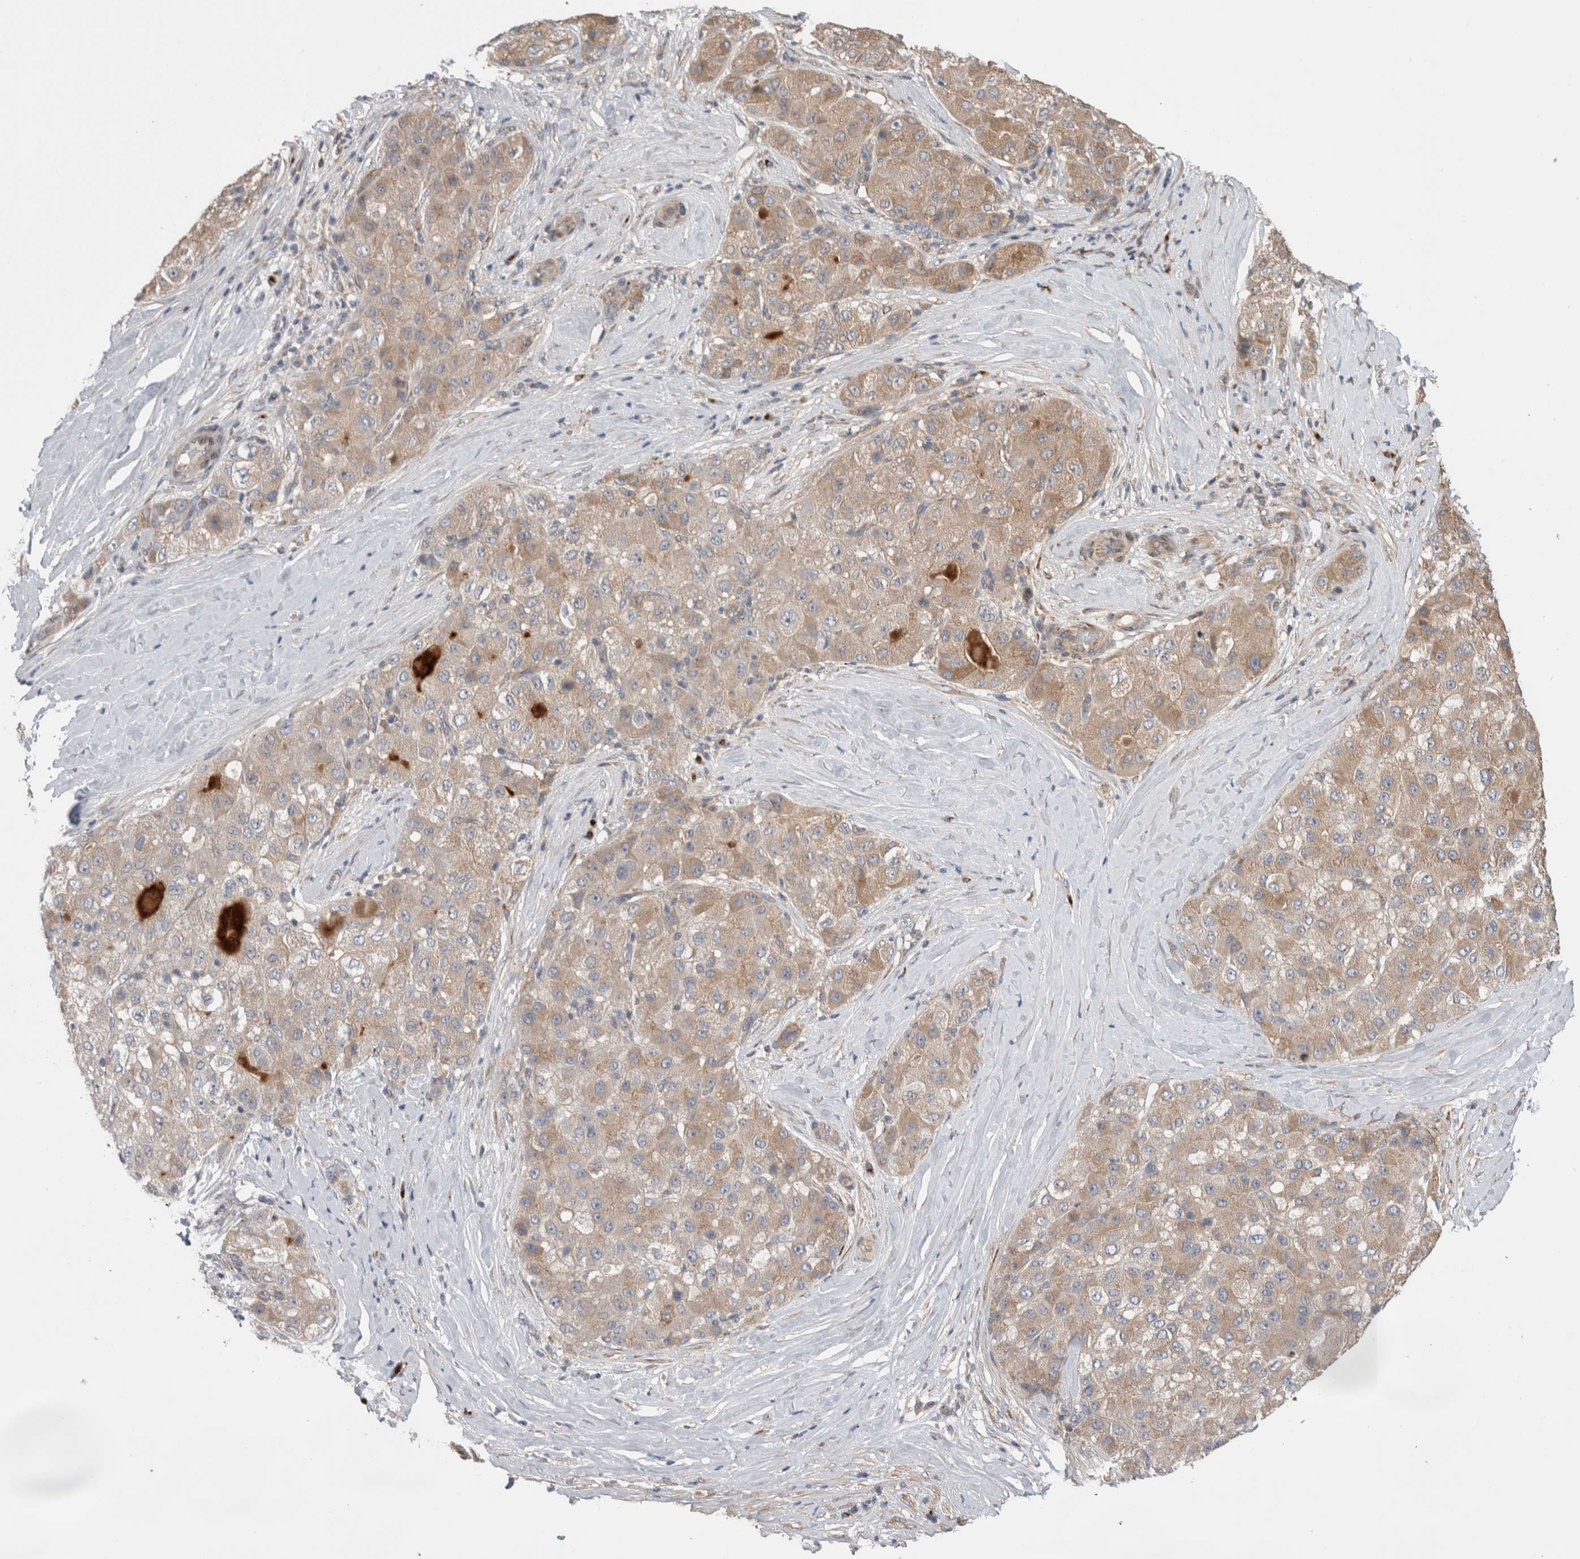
{"staining": {"intensity": "moderate", "quantity": ">75%", "location": "cytoplasmic/membranous"}, "tissue": "liver cancer", "cell_type": "Tumor cells", "image_type": "cancer", "snomed": [{"axis": "morphology", "description": "Carcinoma, Hepatocellular, NOS"}, {"axis": "topography", "description": "Liver"}], "caption": "Approximately >75% of tumor cells in liver cancer (hepatocellular carcinoma) reveal moderate cytoplasmic/membranous protein expression as visualized by brown immunohistochemical staining.", "gene": "TRIM5", "patient": {"sex": "male", "age": 80}}